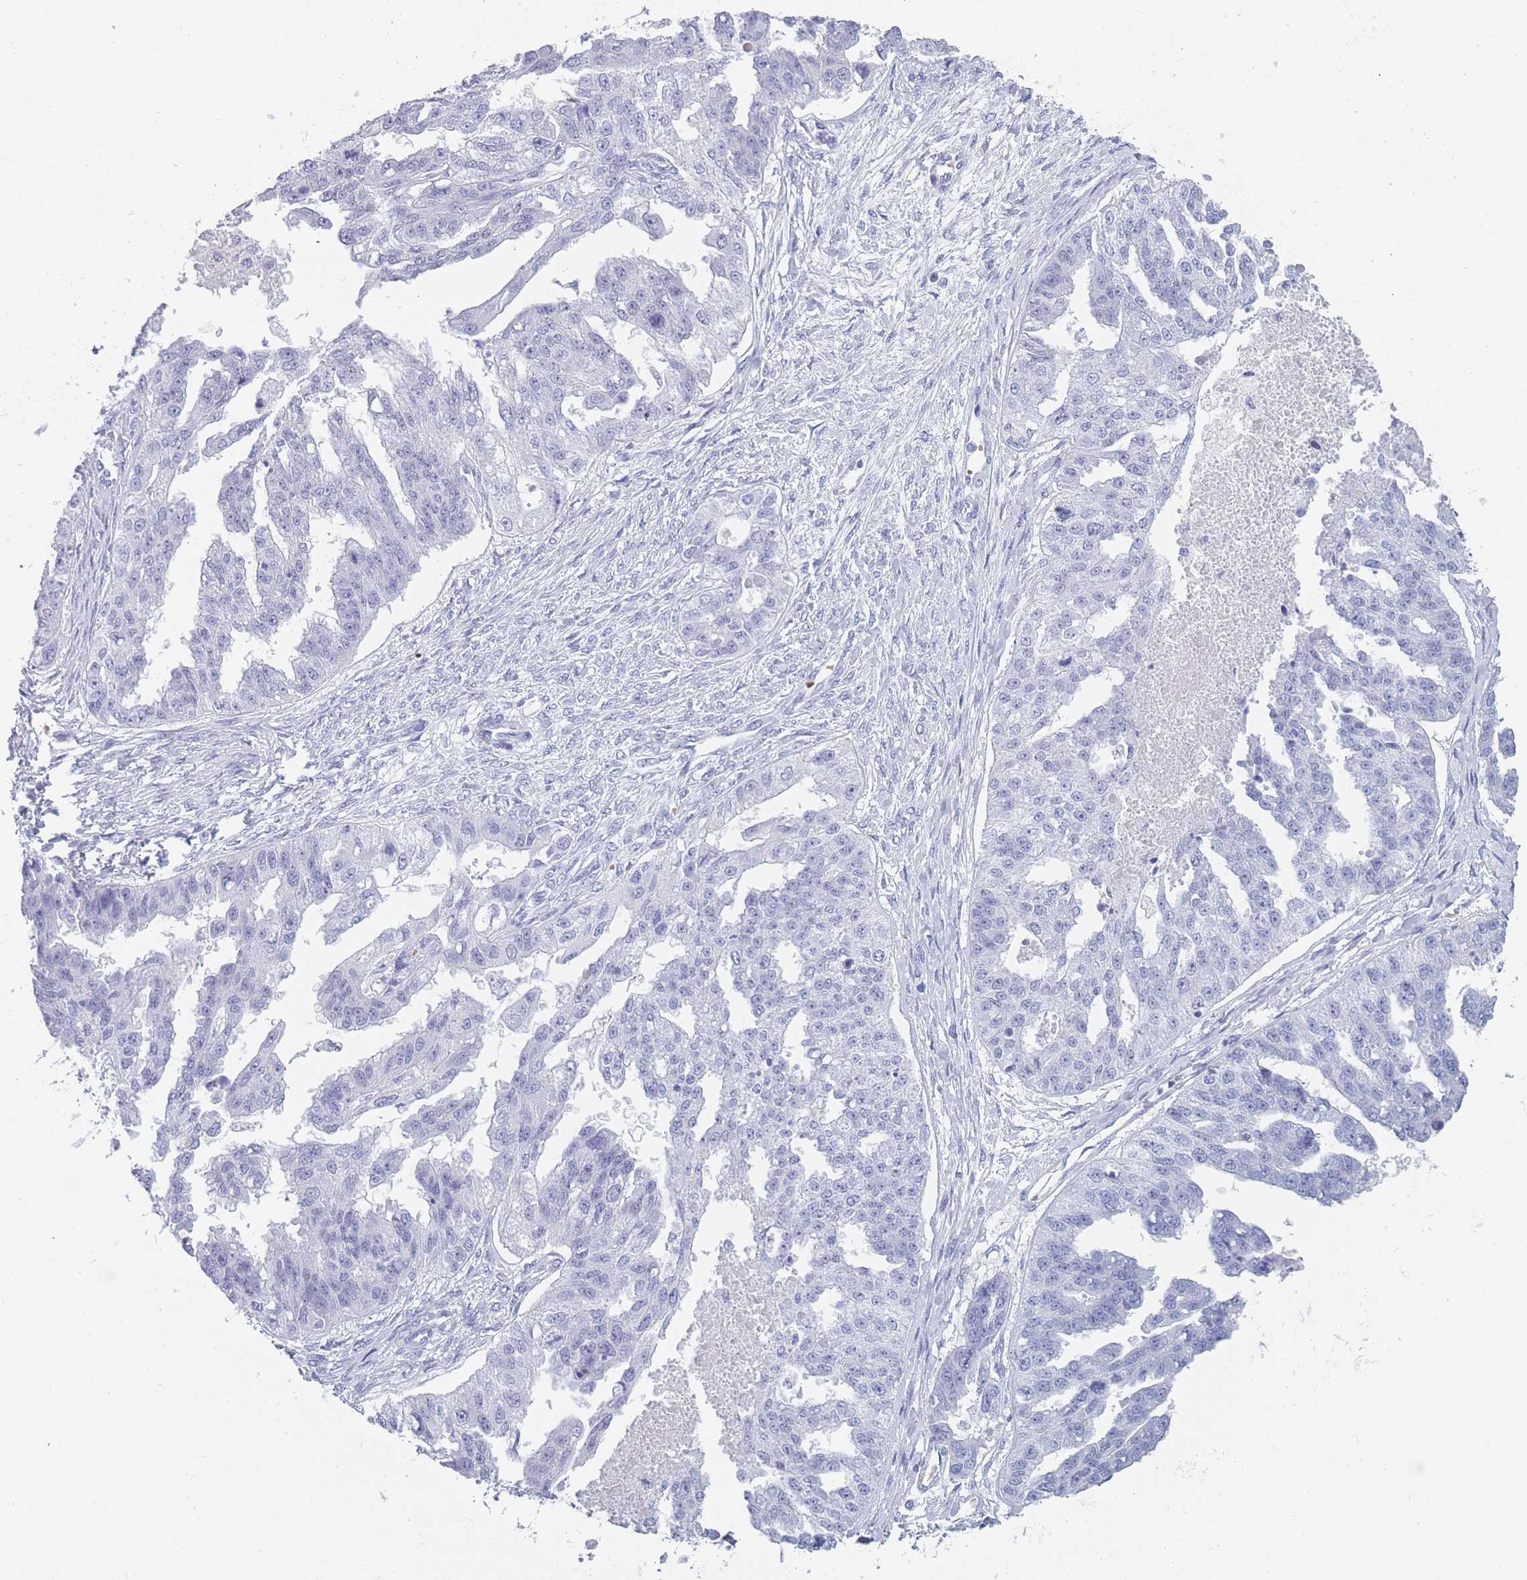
{"staining": {"intensity": "negative", "quantity": "none", "location": "none"}, "tissue": "ovarian cancer", "cell_type": "Tumor cells", "image_type": "cancer", "snomed": [{"axis": "morphology", "description": "Cystadenocarcinoma, serous, NOS"}, {"axis": "topography", "description": "Ovary"}], "caption": "Immunohistochemistry (IHC) photomicrograph of ovarian cancer stained for a protein (brown), which exhibits no positivity in tumor cells.", "gene": "OR5D16", "patient": {"sex": "female", "age": 58}}